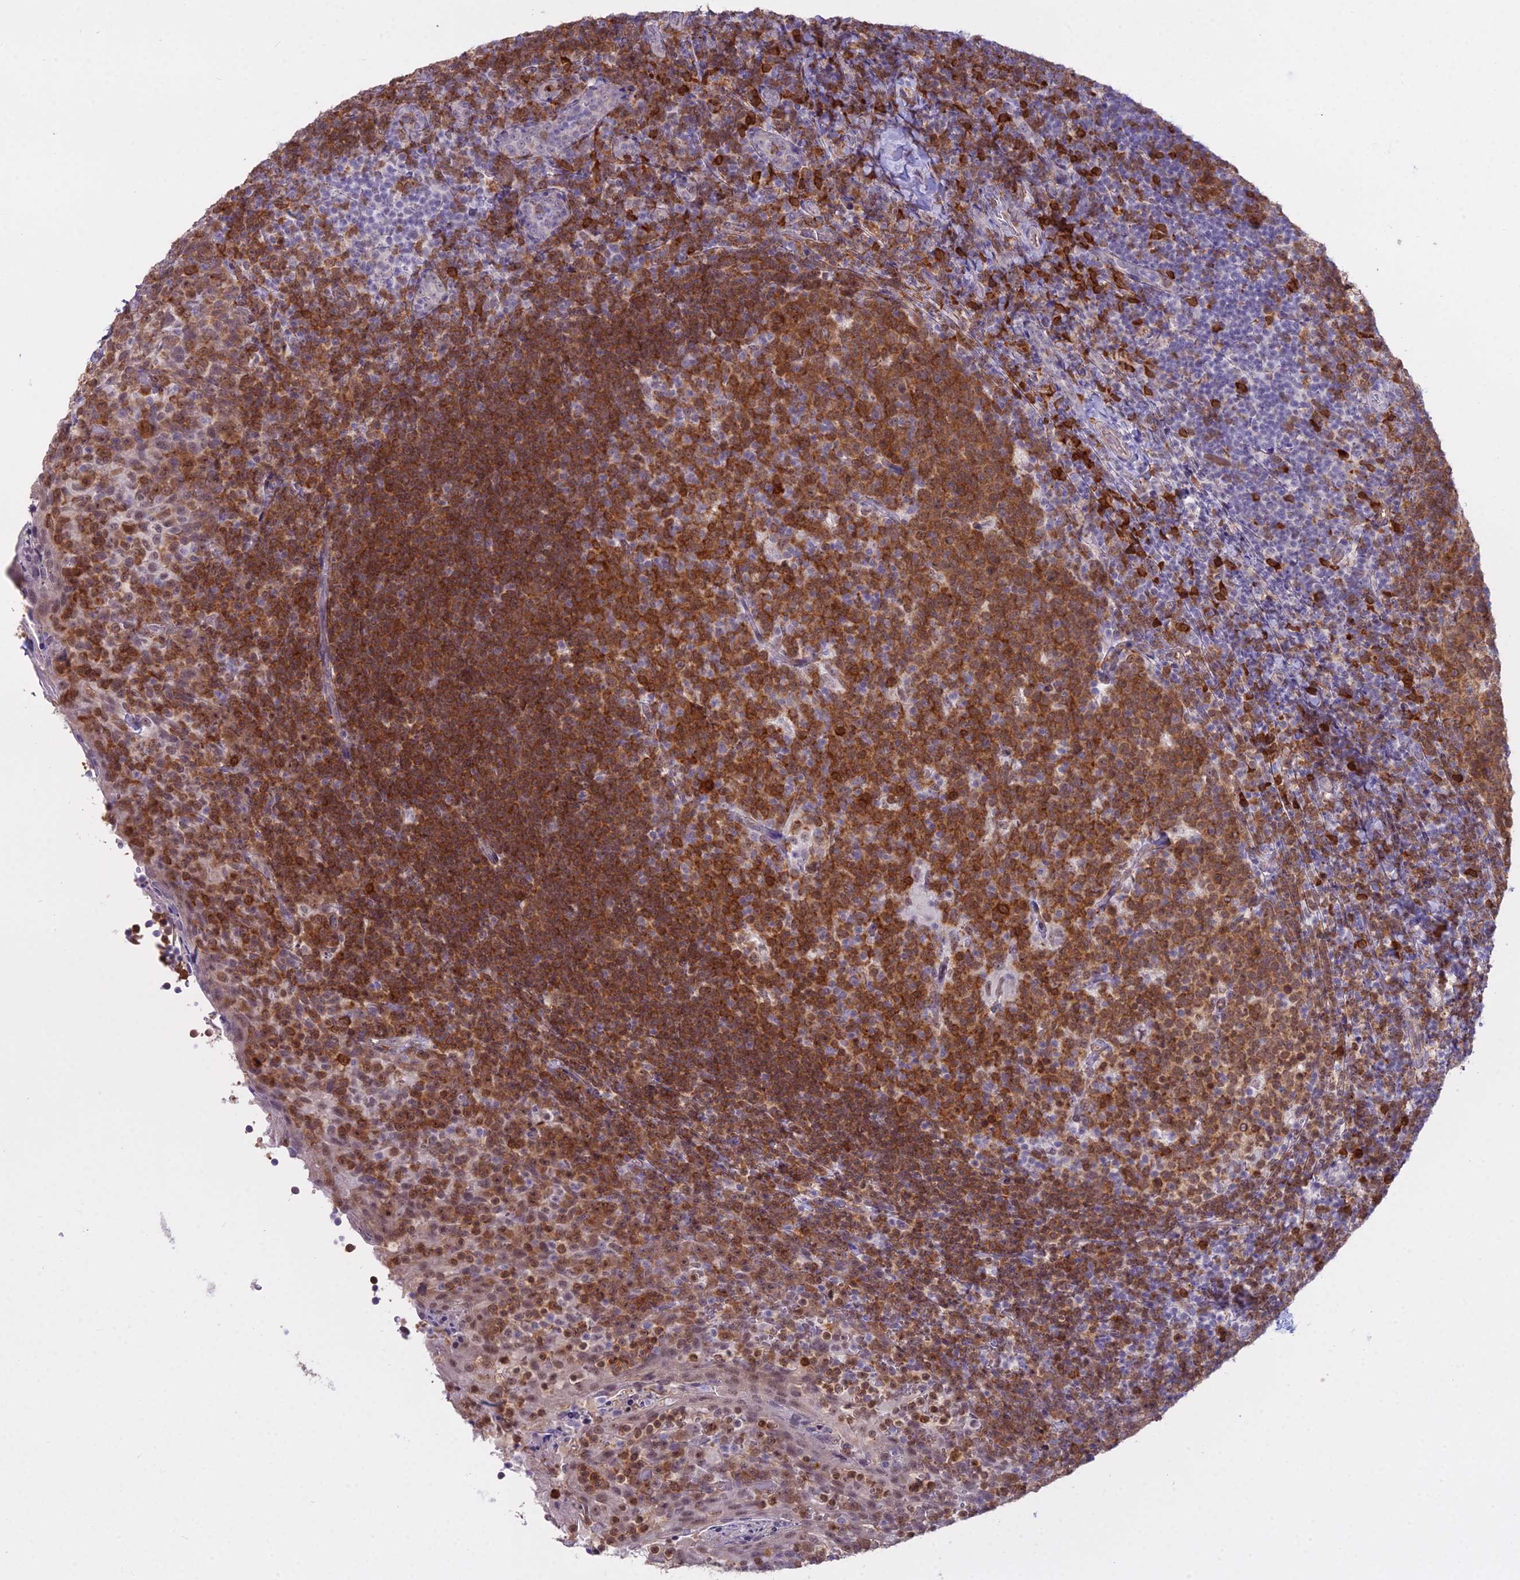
{"staining": {"intensity": "moderate", "quantity": ">75%", "location": "cytoplasmic/membranous,nuclear"}, "tissue": "tonsil", "cell_type": "Germinal center cells", "image_type": "normal", "snomed": [{"axis": "morphology", "description": "Normal tissue, NOS"}, {"axis": "topography", "description": "Tonsil"}], "caption": "Germinal center cells show medium levels of moderate cytoplasmic/membranous,nuclear expression in about >75% of cells in normal human tonsil.", "gene": "BLNK", "patient": {"sex": "female", "age": 10}}